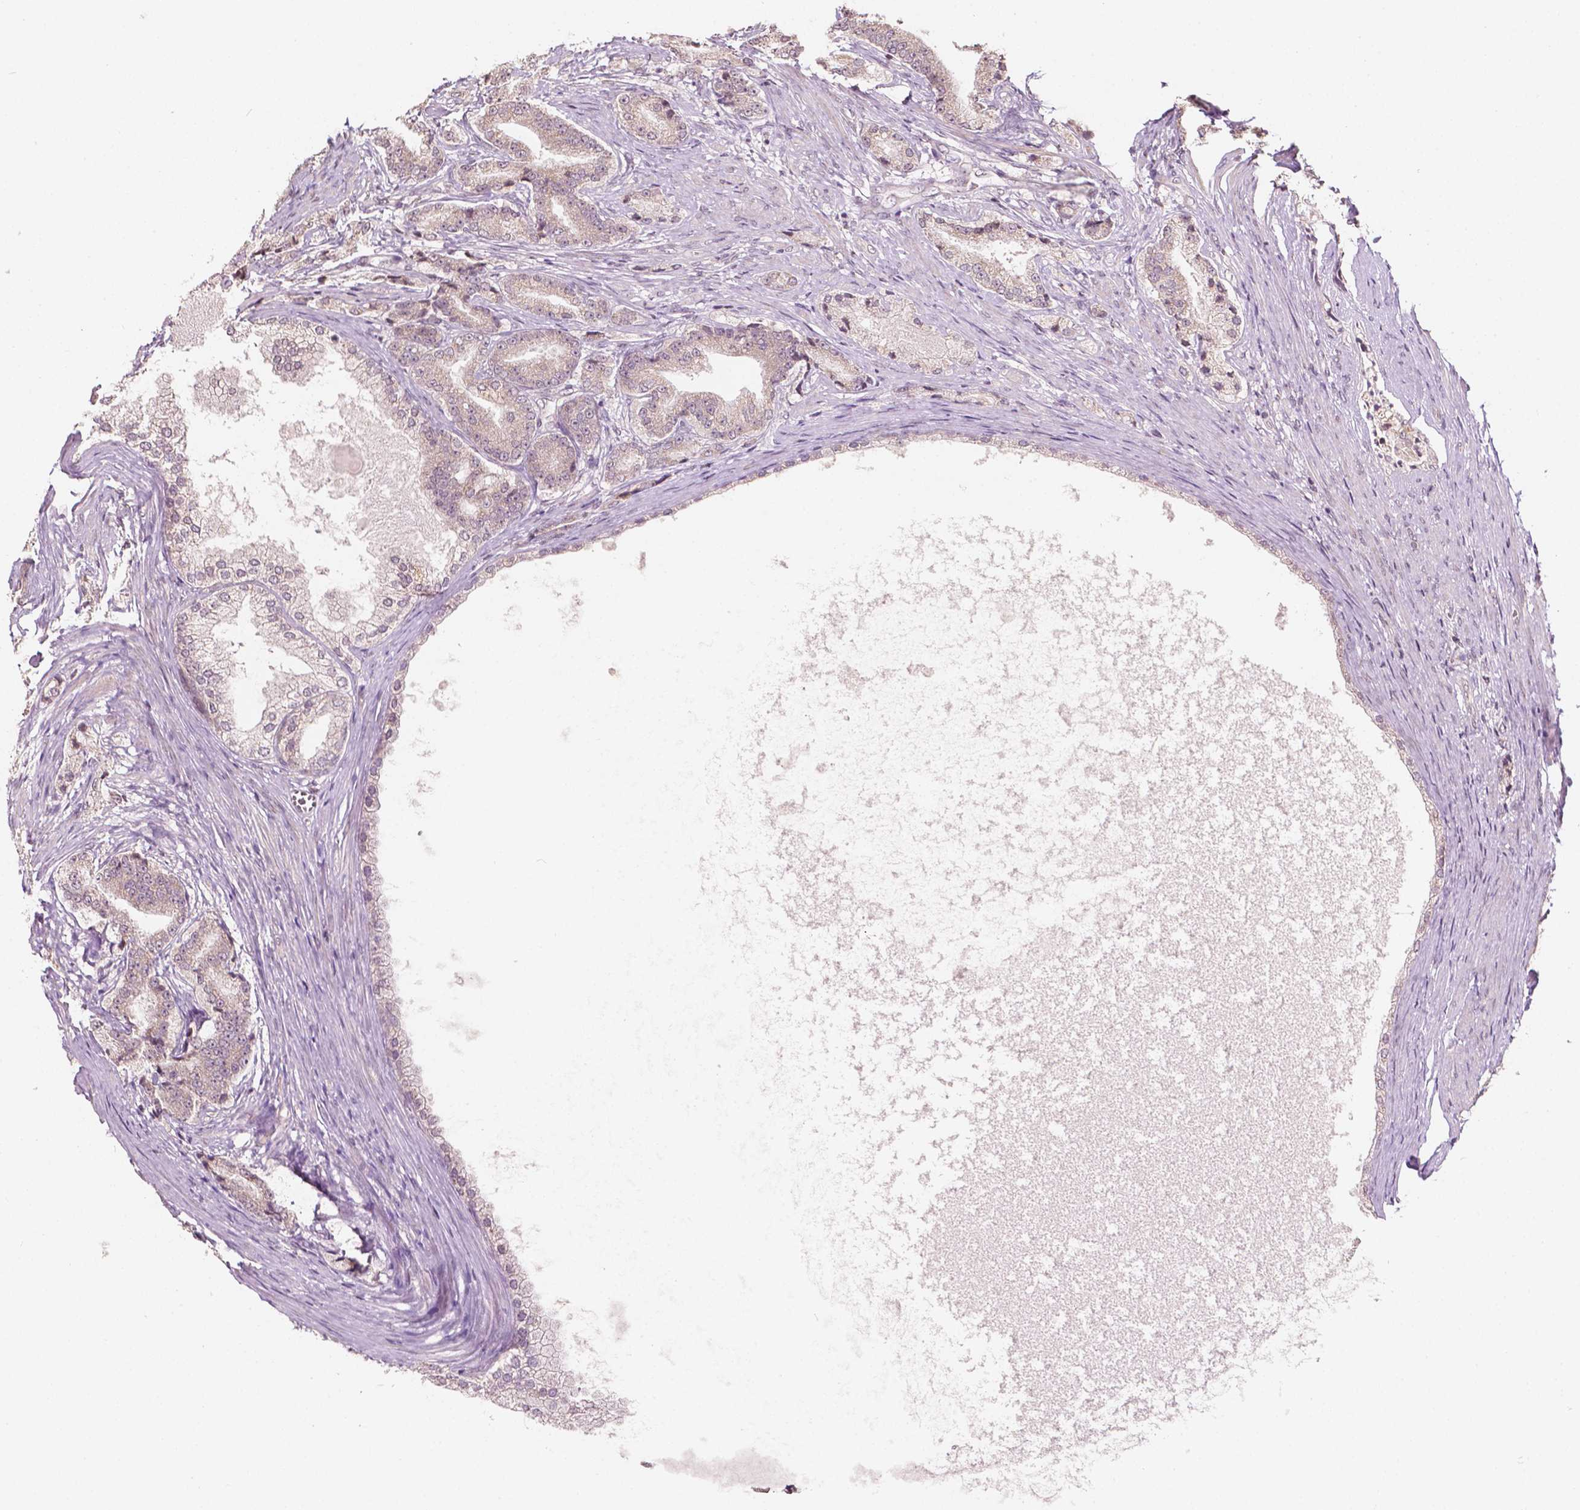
{"staining": {"intensity": "weak", "quantity": ">75%", "location": "cytoplasmic/membranous"}, "tissue": "prostate cancer", "cell_type": "Tumor cells", "image_type": "cancer", "snomed": [{"axis": "morphology", "description": "Adenocarcinoma, High grade"}, {"axis": "topography", "description": "Prostate and seminal vesicle, NOS"}], "caption": "Brown immunohistochemical staining in prostate cancer displays weak cytoplasmic/membranous positivity in about >75% of tumor cells. (brown staining indicates protein expression, while blue staining denotes nuclei).", "gene": "NOS1AP", "patient": {"sex": "male", "age": 61}}